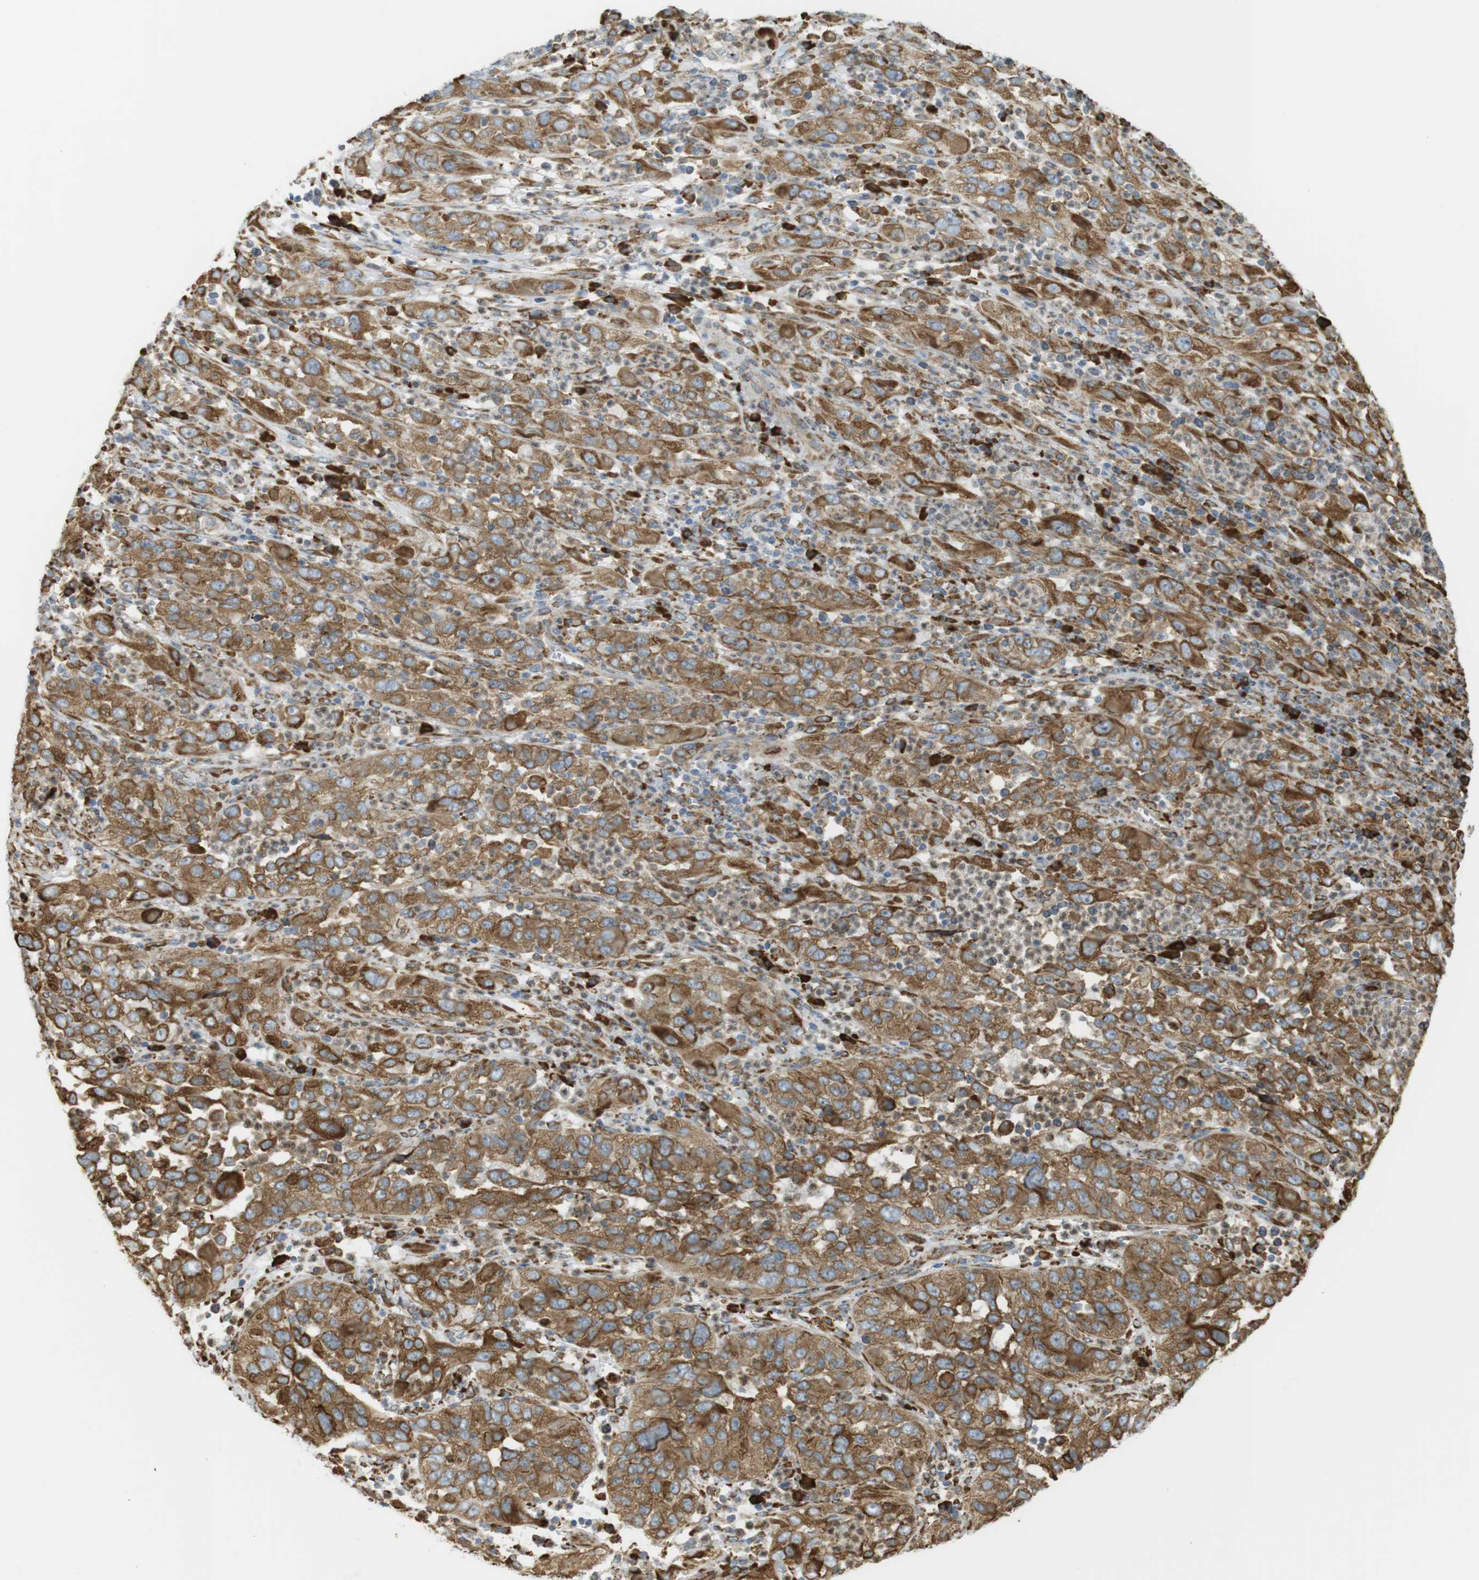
{"staining": {"intensity": "moderate", "quantity": ">75%", "location": "cytoplasmic/membranous"}, "tissue": "cervical cancer", "cell_type": "Tumor cells", "image_type": "cancer", "snomed": [{"axis": "morphology", "description": "Squamous cell carcinoma, NOS"}, {"axis": "topography", "description": "Cervix"}], "caption": "Immunohistochemistry (IHC) histopathology image of neoplastic tissue: squamous cell carcinoma (cervical) stained using immunohistochemistry reveals medium levels of moderate protein expression localized specifically in the cytoplasmic/membranous of tumor cells, appearing as a cytoplasmic/membranous brown color.", "gene": "MBOAT2", "patient": {"sex": "female", "age": 32}}